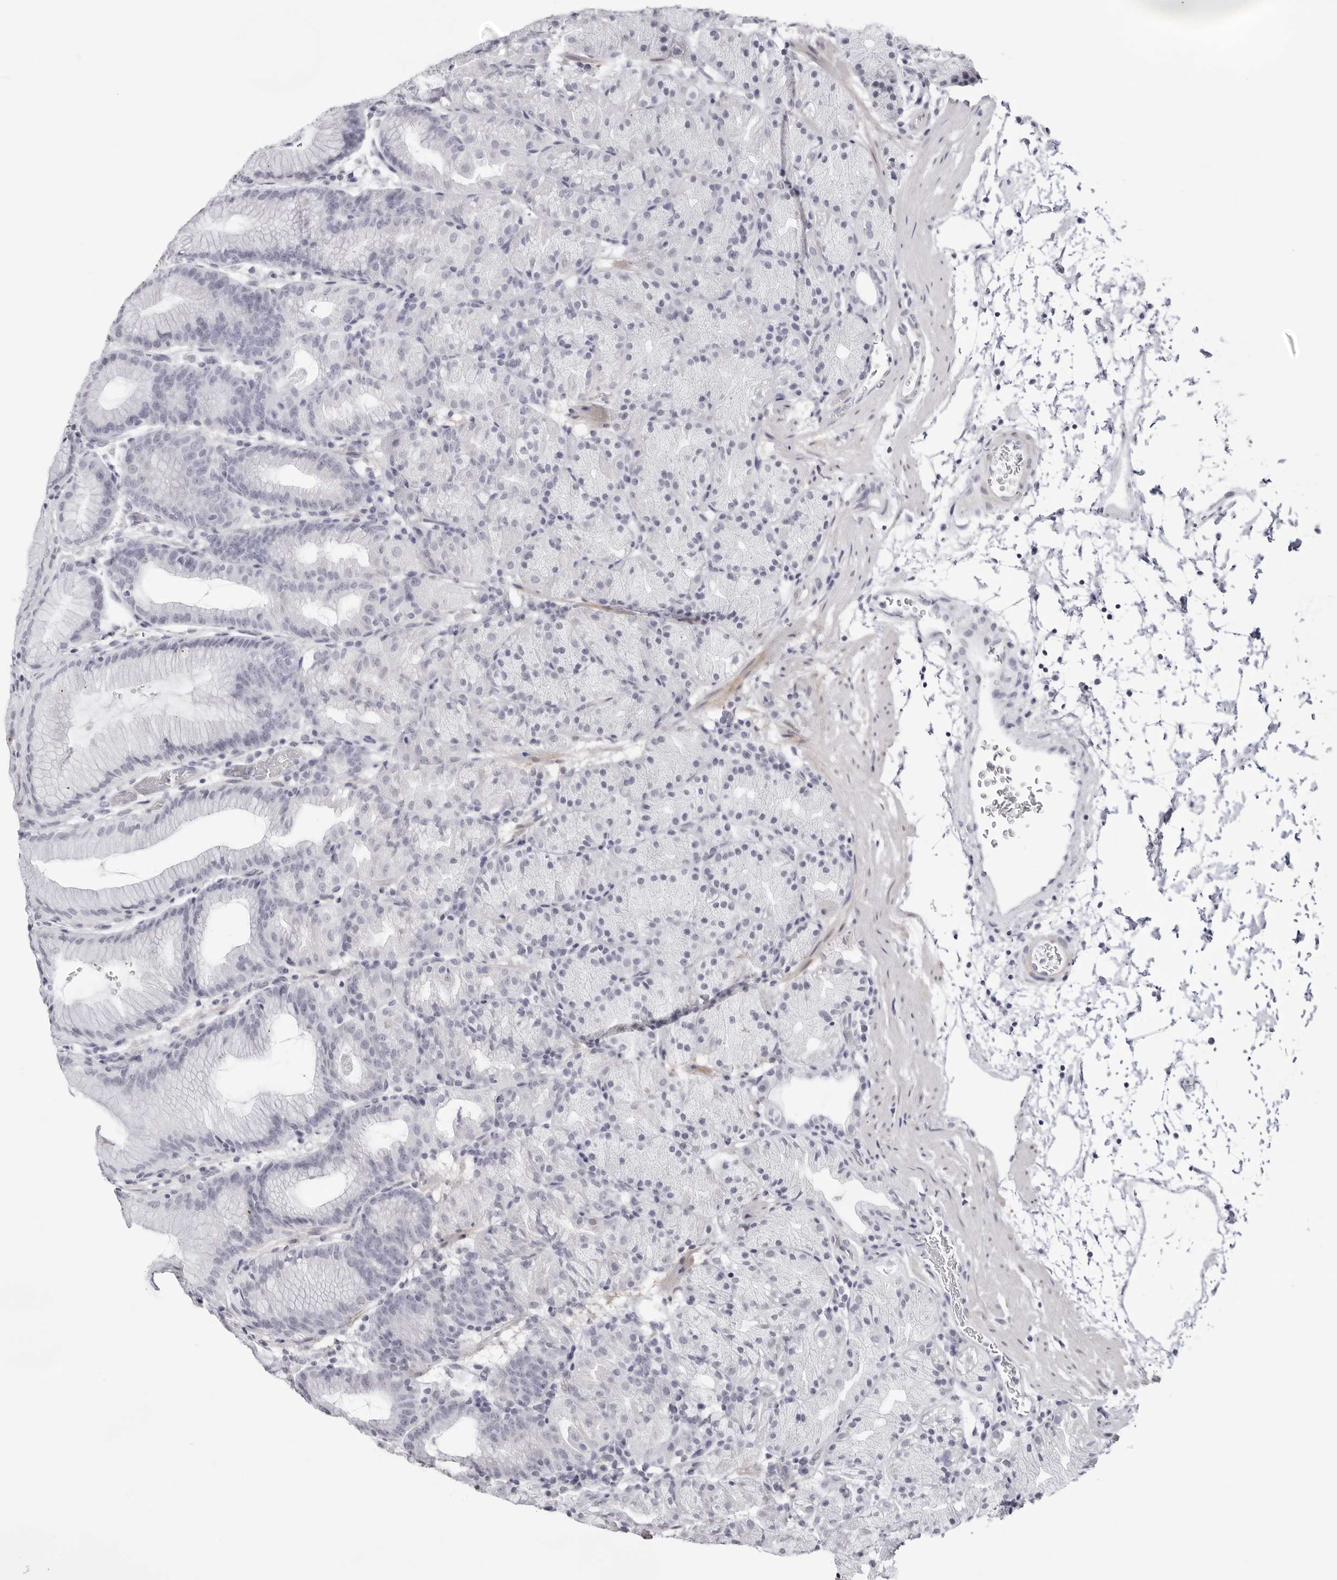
{"staining": {"intensity": "negative", "quantity": "none", "location": "none"}, "tissue": "stomach", "cell_type": "Glandular cells", "image_type": "normal", "snomed": [{"axis": "morphology", "description": "Normal tissue, NOS"}, {"axis": "topography", "description": "Stomach, upper"}], "caption": "Image shows no protein staining in glandular cells of benign stomach. (DAB immunohistochemistry (IHC) with hematoxylin counter stain).", "gene": "INSL3", "patient": {"sex": "male", "age": 48}}